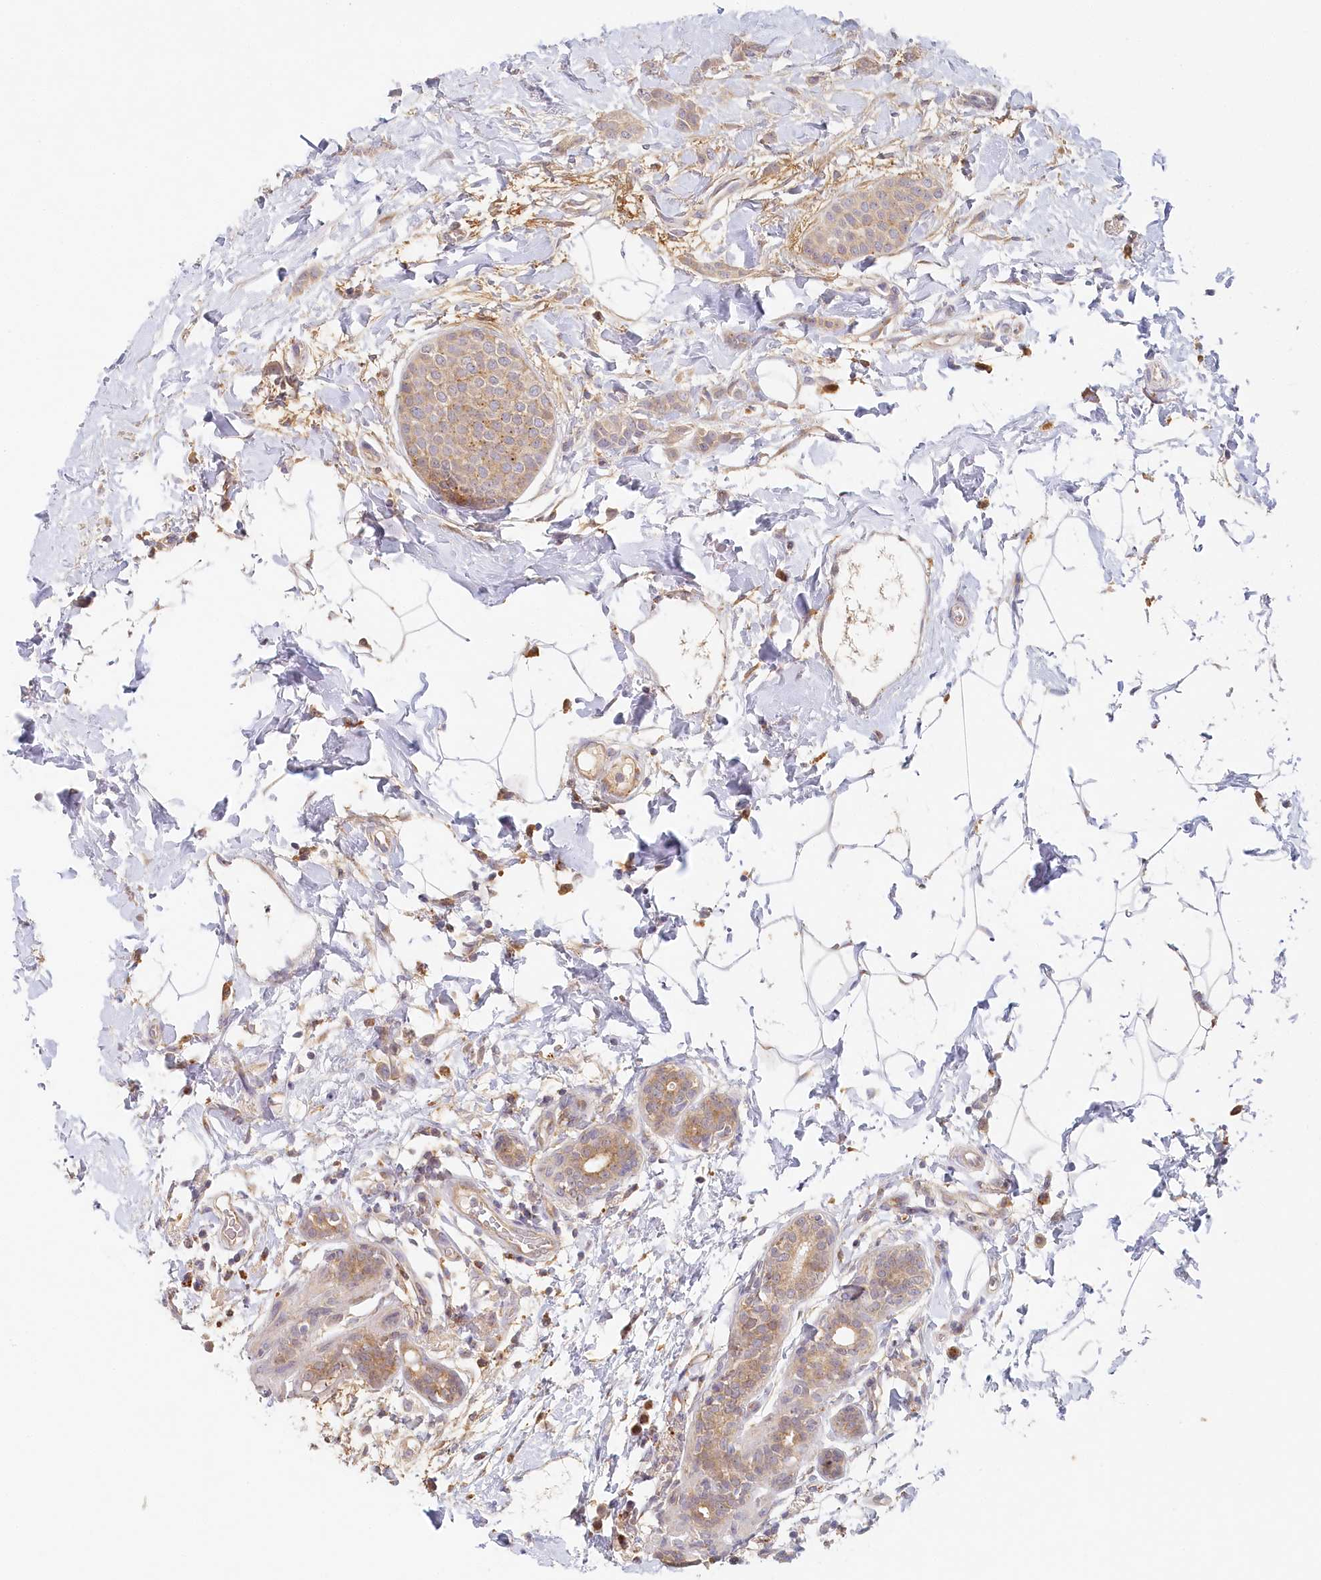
{"staining": {"intensity": "weak", "quantity": "25%-75%", "location": "cytoplasmic/membranous"}, "tissue": "breast cancer", "cell_type": "Tumor cells", "image_type": "cancer", "snomed": [{"axis": "morphology", "description": "Lobular carcinoma, in situ"}, {"axis": "morphology", "description": "Lobular carcinoma"}, {"axis": "topography", "description": "Breast"}], "caption": "IHC (DAB) staining of lobular carcinoma in situ (breast) demonstrates weak cytoplasmic/membranous protein positivity in about 25%-75% of tumor cells. (DAB (3,3'-diaminobenzidine) = brown stain, brightfield microscopy at high magnification).", "gene": "VSIG1", "patient": {"sex": "female", "age": 41}}